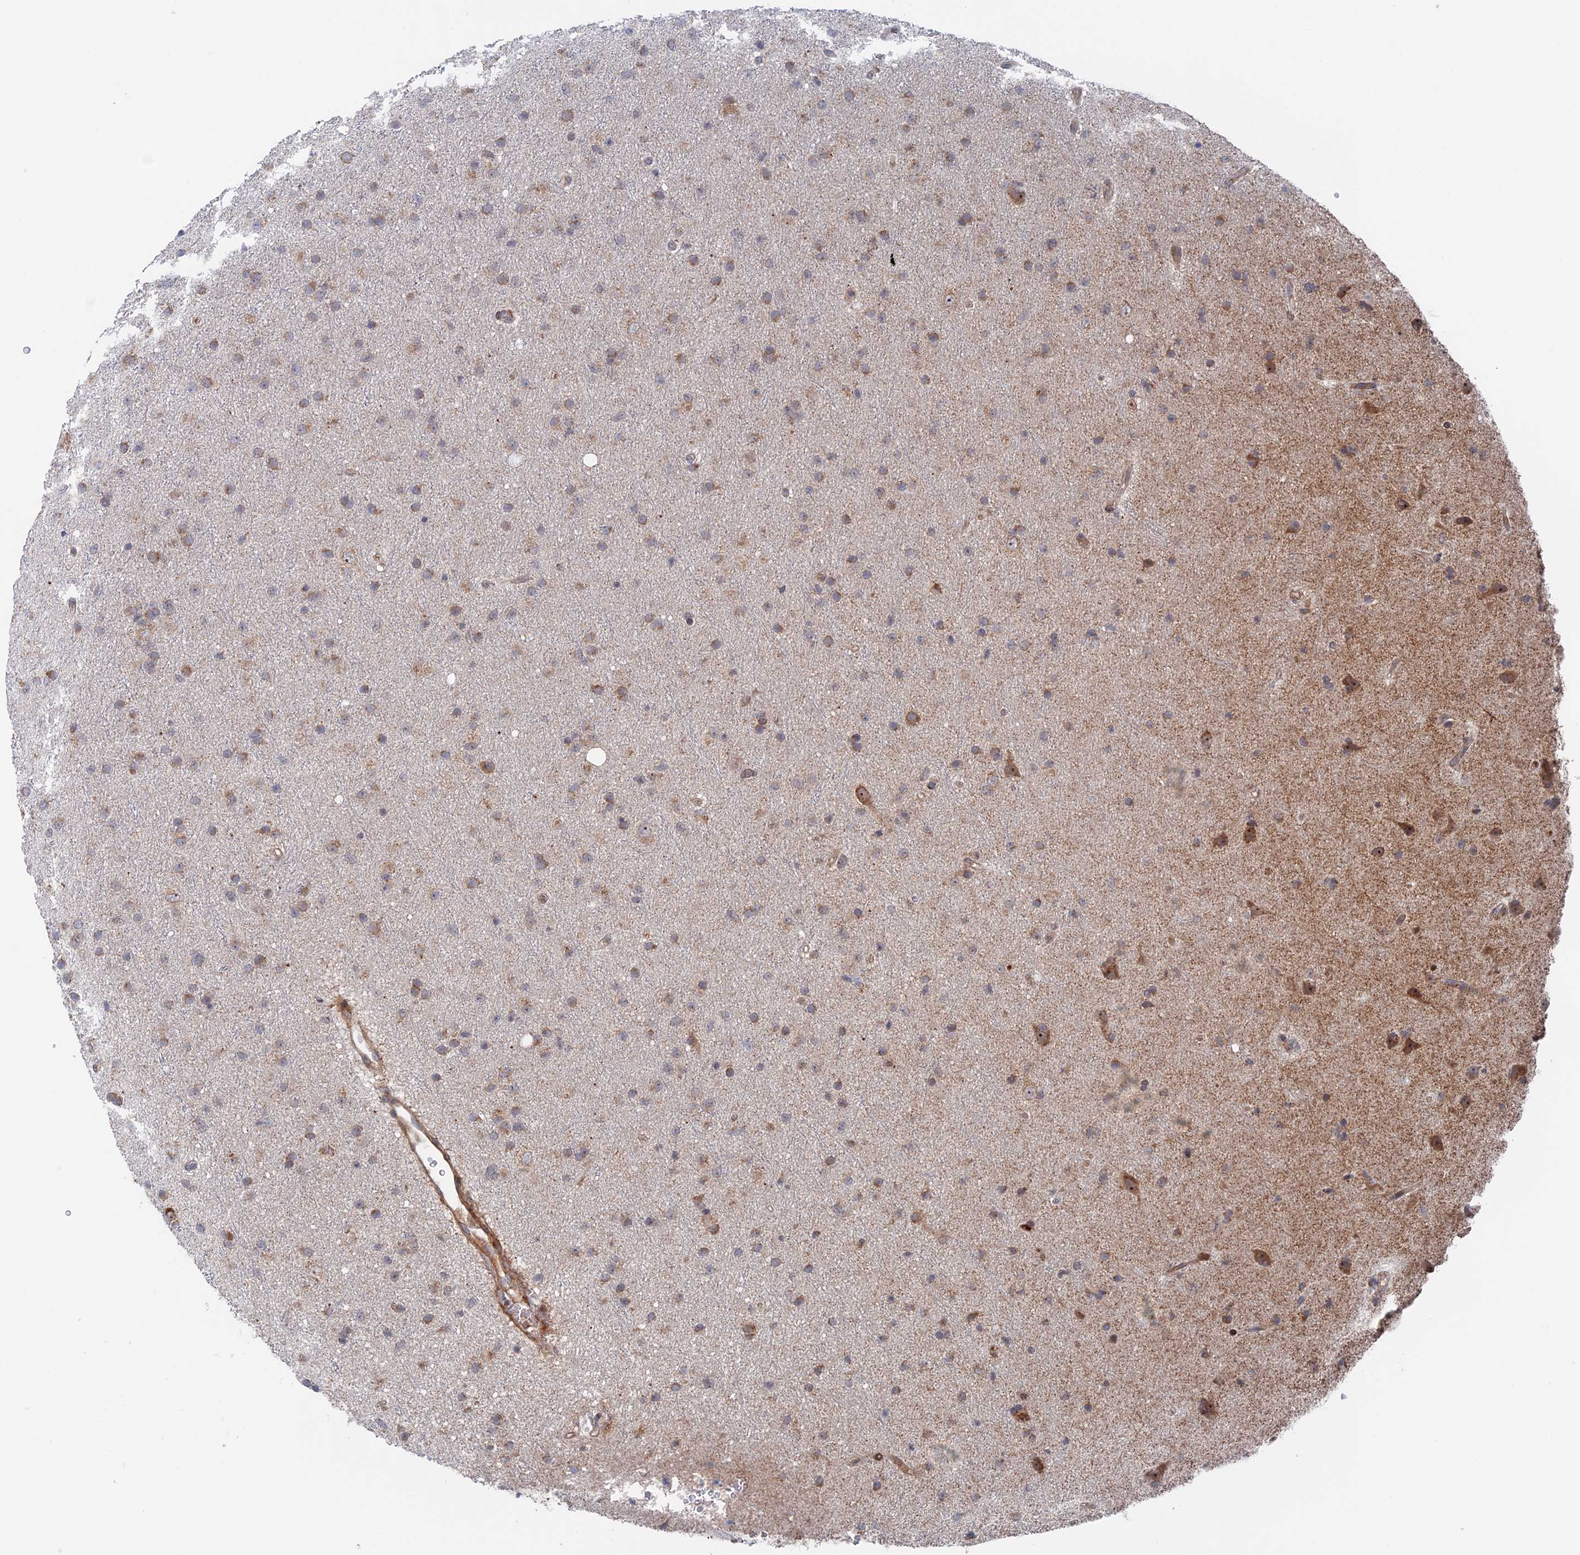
{"staining": {"intensity": "weak", "quantity": "<25%", "location": "cytoplasmic/membranous"}, "tissue": "glioma", "cell_type": "Tumor cells", "image_type": "cancer", "snomed": [{"axis": "morphology", "description": "Glioma, malignant, Low grade"}, {"axis": "topography", "description": "Cerebral cortex"}], "caption": "Human malignant glioma (low-grade) stained for a protein using immunohistochemistry (IHC) demonstrates no expression in tumor cells.", "gene": "IL7", "patient": {"sex": "female", "age": 39}}